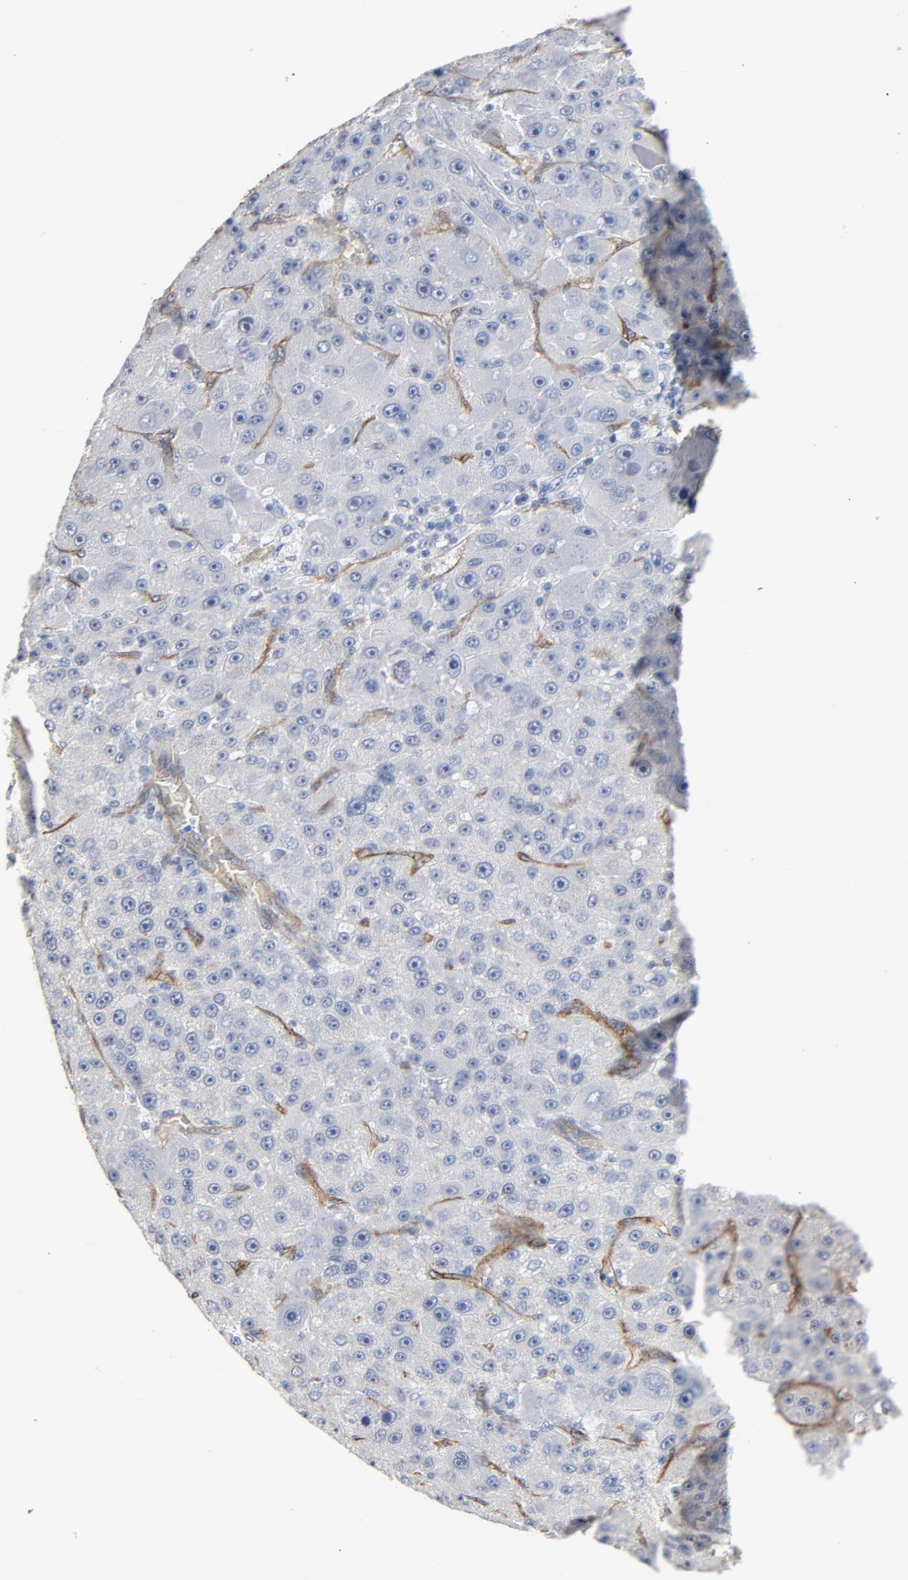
{"staining": {"intensity": "negative", "quantity": "none", "location": "none"}, "tissue": "liver cancer", "cell_type": "Tumor cells", "image_type": "cancer", "snomed": [{"axis": "morphology", "description": "Carcinoma, Hepatocellular, NOS"}, {"axis": "topography", "description": "Liver"}], "caption": "Image shows no significant protein positivity in tumor cells of hepatocellular carcinoma (liver).", "gene": "KDR", "patient": {"sex": "male", "age": 76}}